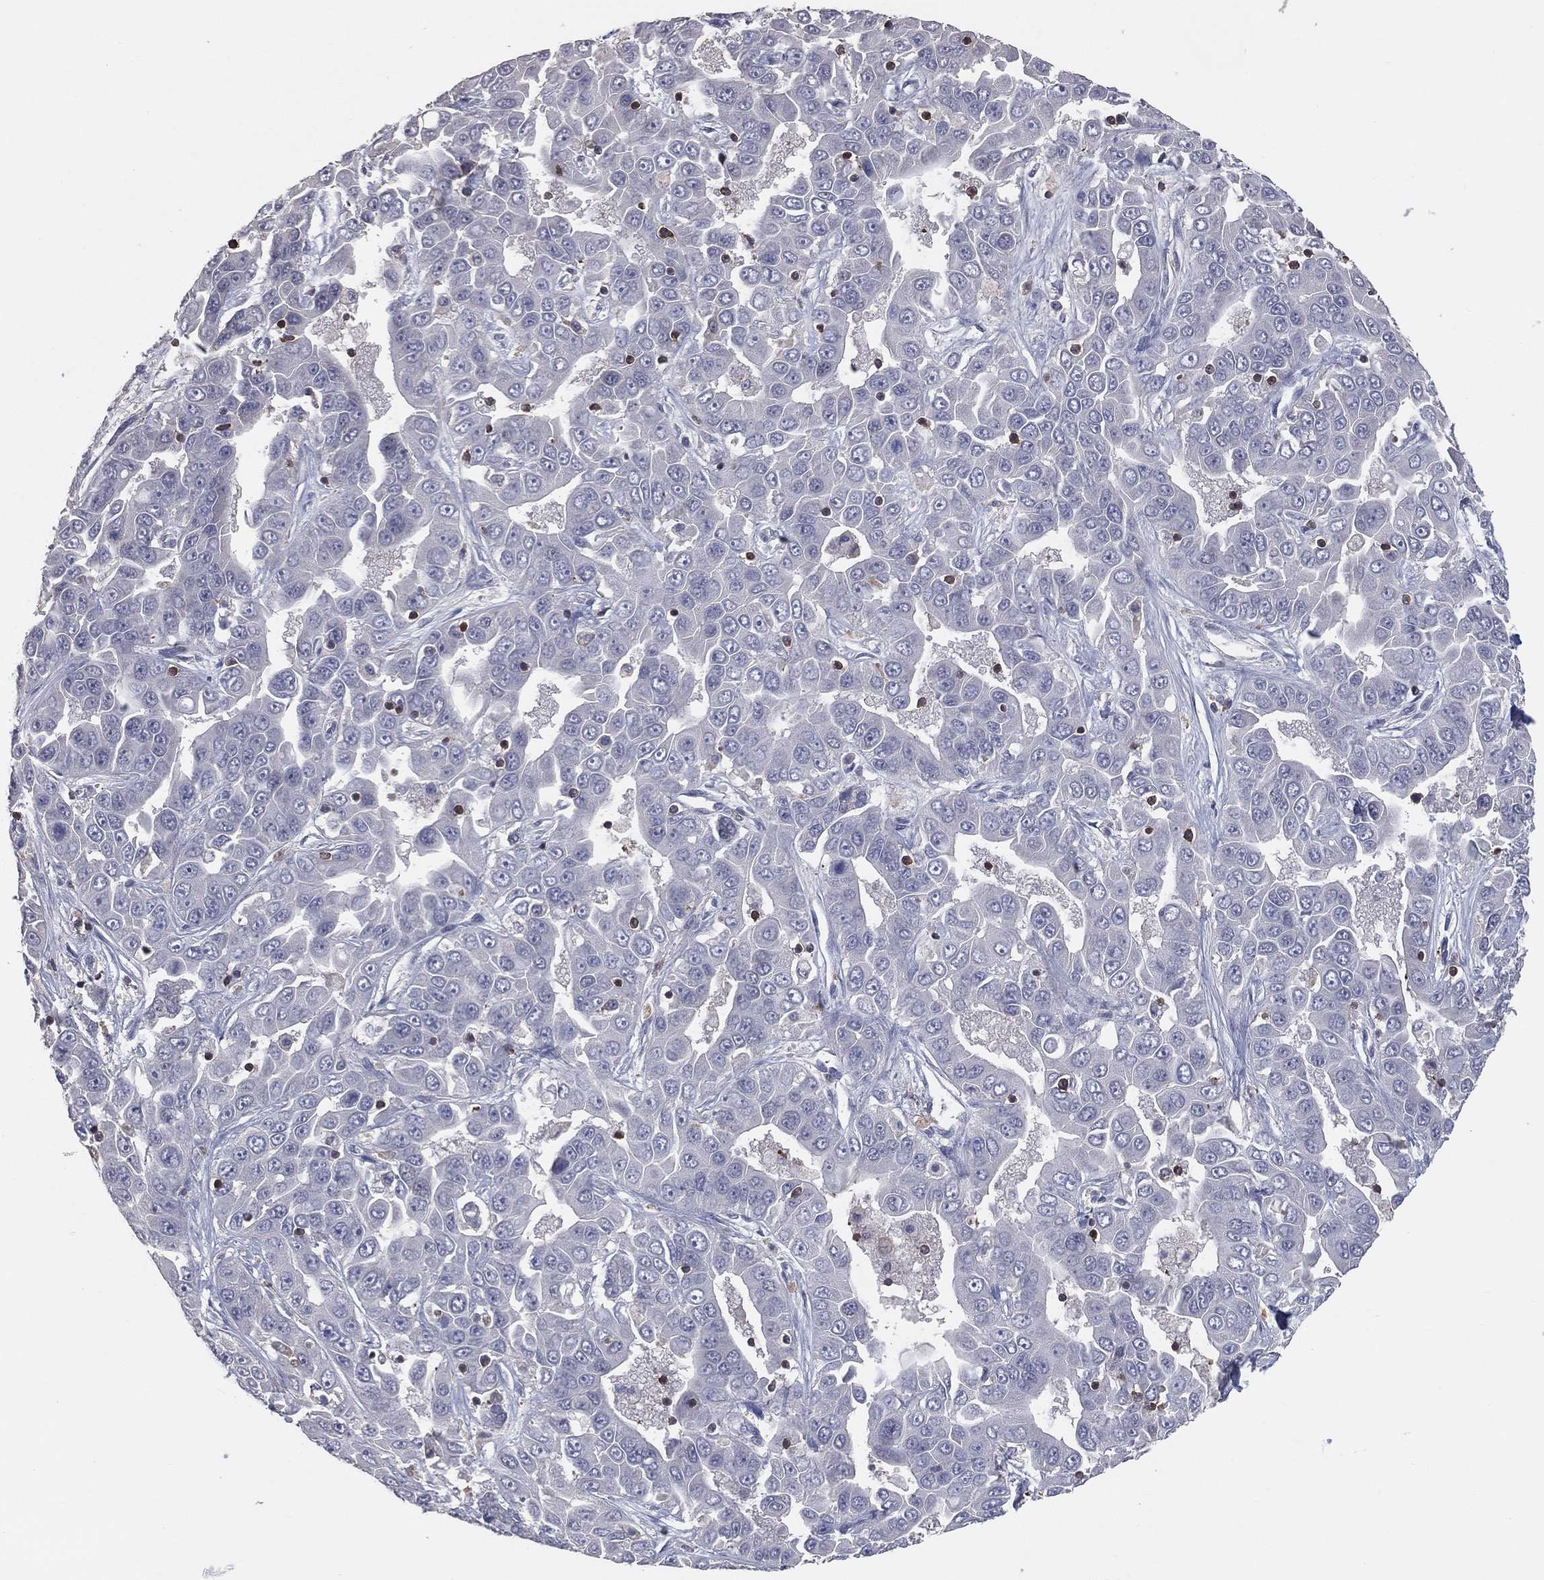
{"staining": {"intensity": "negative", "quantity": "none", "location": "none"}, "tissue": "liver cancer", "cell_type": "Tumor cells", "image_type": "cancer", "snomed": [{"axis": "morphology", "description": "Cholangiocarcinoma"}, {"axis": "topography", "description": "Liver"}], "caption": "Micrograph shows no significant protein positivity in tumor cells of liver cholangiocarcinoma. The staining is performed using DAB brown chromogen with nuclei counter-stained in using hematoxylin.", "gene": "PSTPIP1", "patient": {"sex": "female", "age": 52}}